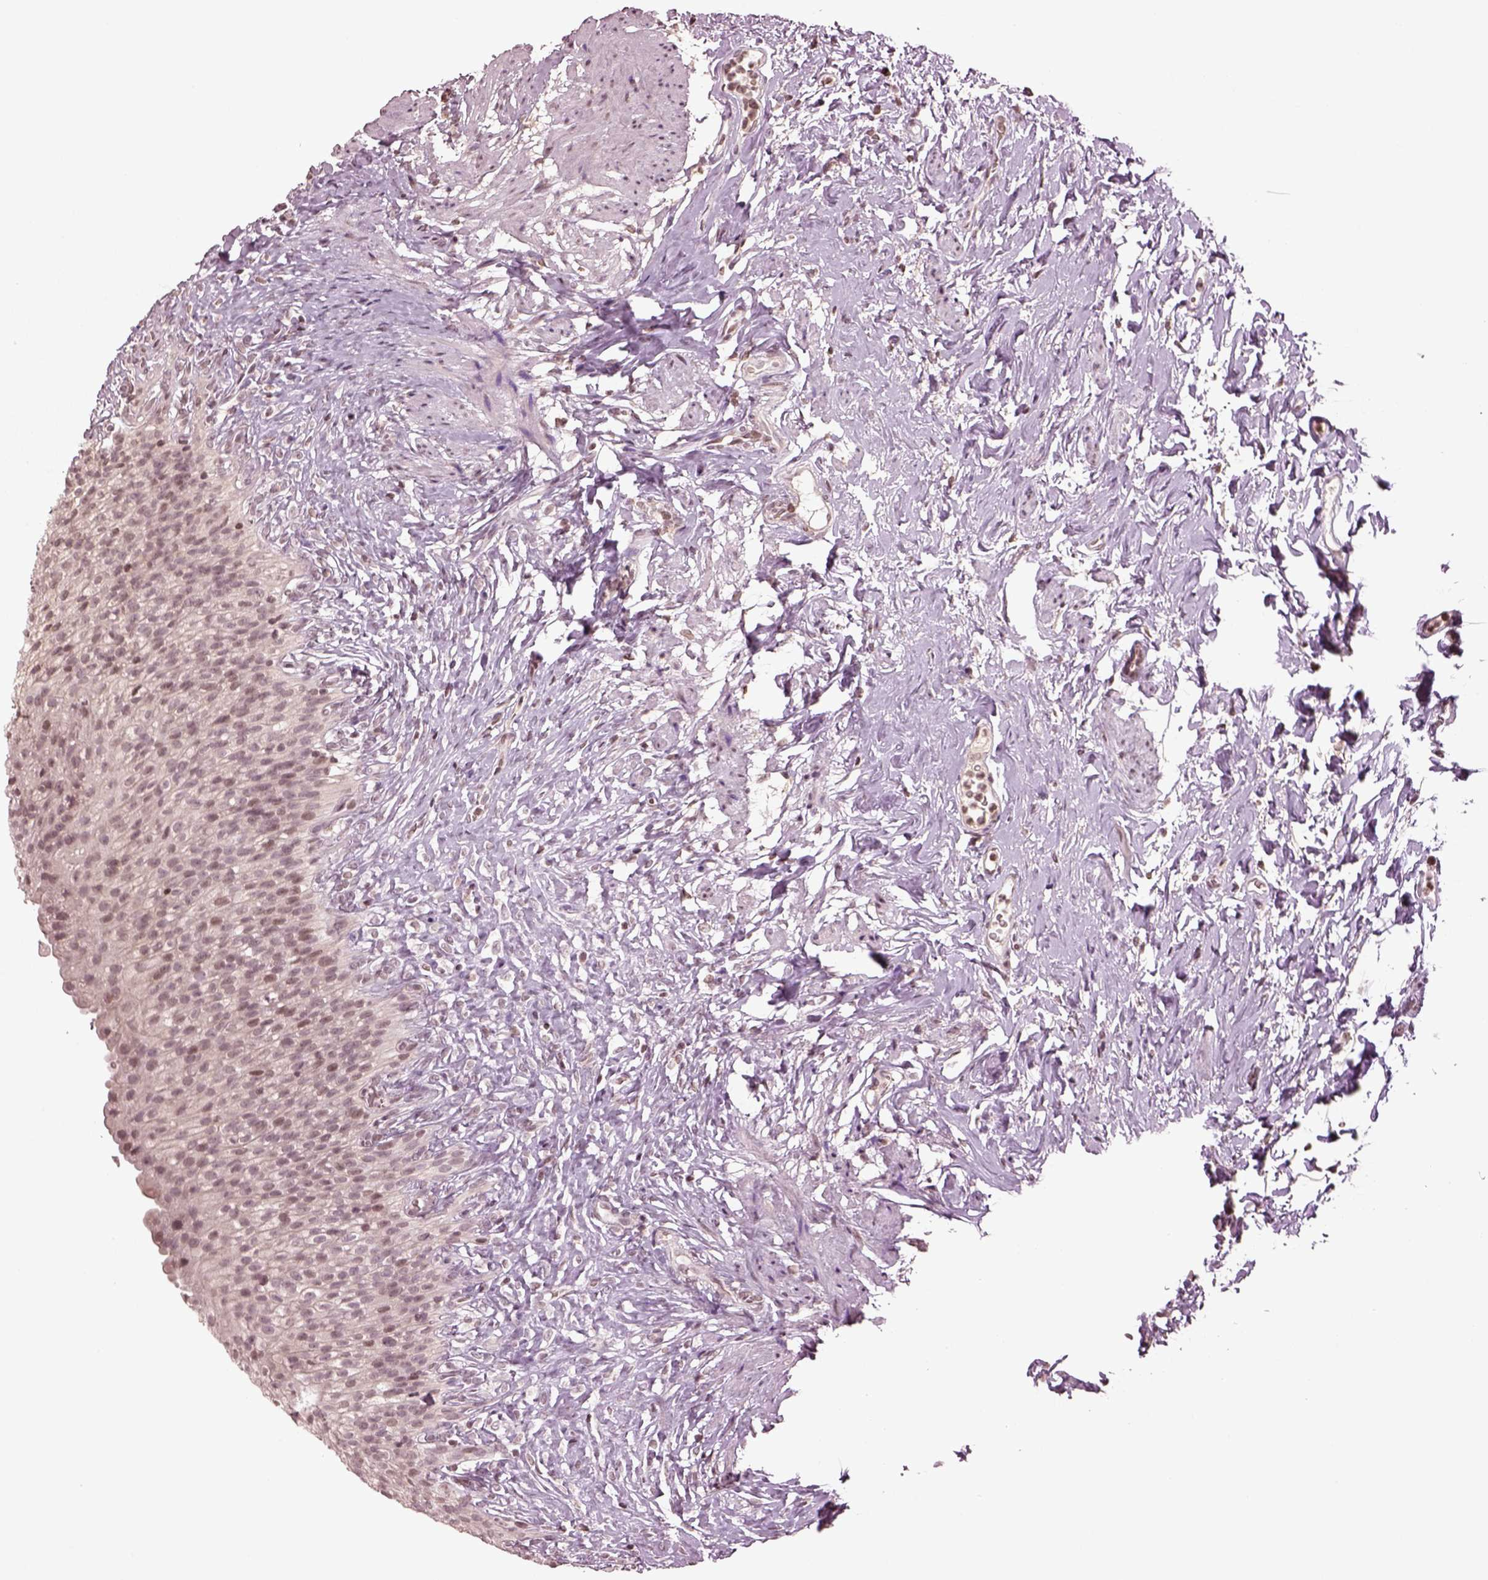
{"staining": {"intensity": "weak", "quantity": "<25%", "location": "nuclear"}, "tissue": "urinary bladder", "cell_type": "Urothelial cells", "image_type": "normal", "snomed": [{"axis": "morphology", "description": "Normal tissue, NOS"}, {"axis": "topography", "description": "Urinary bladder"}], "caption": "Immunohistochemical staining of unremarkable human urinary bladder exhibits no significant staining in urothelial cells. (DAB (3,3'-diaminobenzidine) IHC with hematoxylin counter stain).", "gene": "GRM4", "patient": {"sex": "male", "age": 76}}